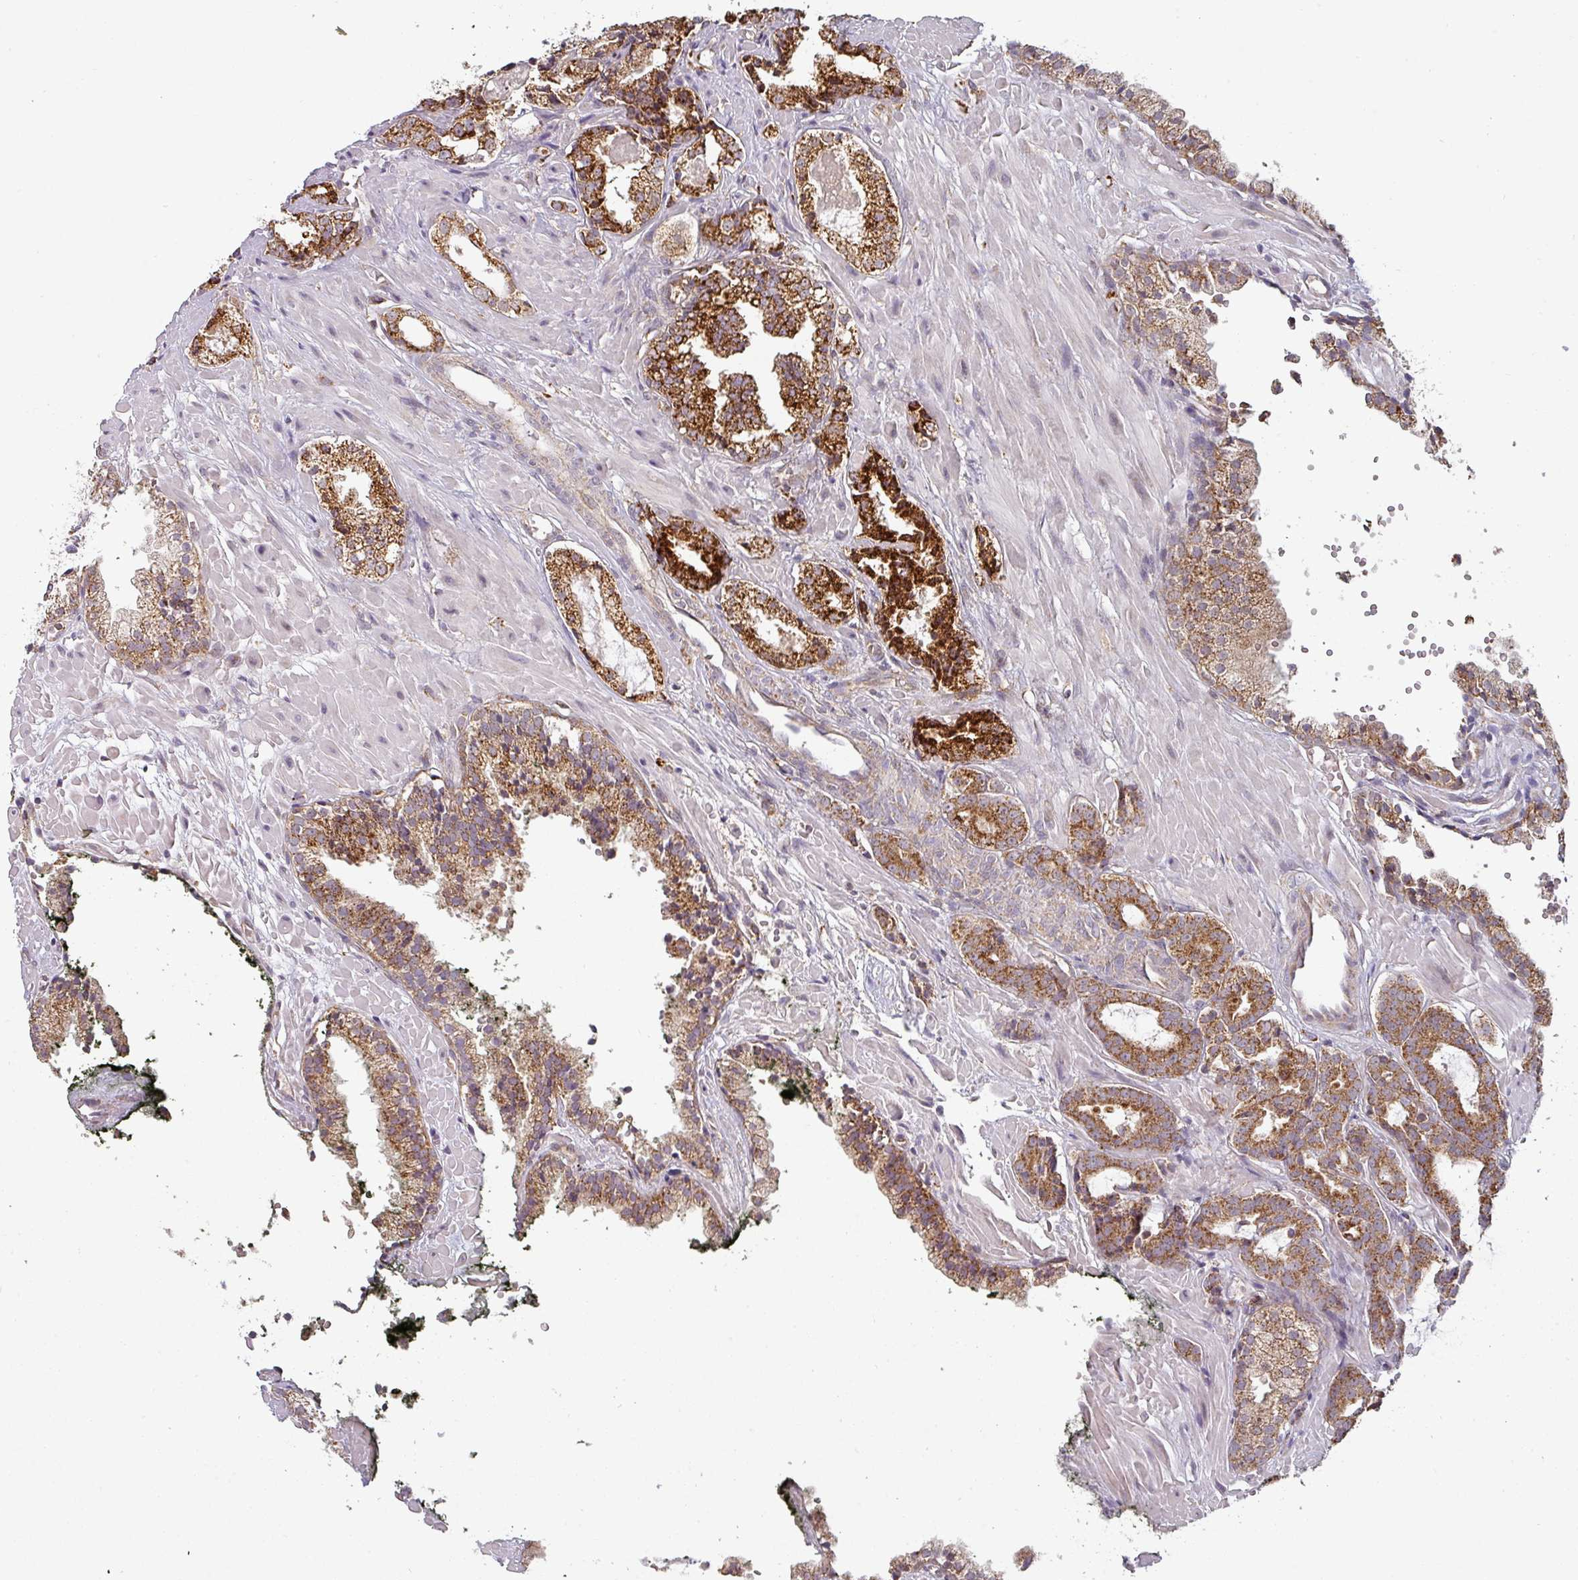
{"staining": {"intensity": "strong", "quantity": ">75%", "location": "cytoplasmic/membranous"}, "tissue": "prostate cancer", "cell_type": "Tumor cells", "image_type": "cancer", "snomed": [{"axis": "morphology", "description": "Adenocarcinoma, High grade"}, {"axis": "topography", "description": "Prostate"}], "caption": "DAB (3,3'-diaminobenzidine) immunohistochemical staining of prostate high-grade adenocarcinoma exhibits strong cytoplasmic/membranous protein positivity in about >75% of tumor cells.", "gene": "MRPS16", "patient": {"sex": "male", "age": 71}}